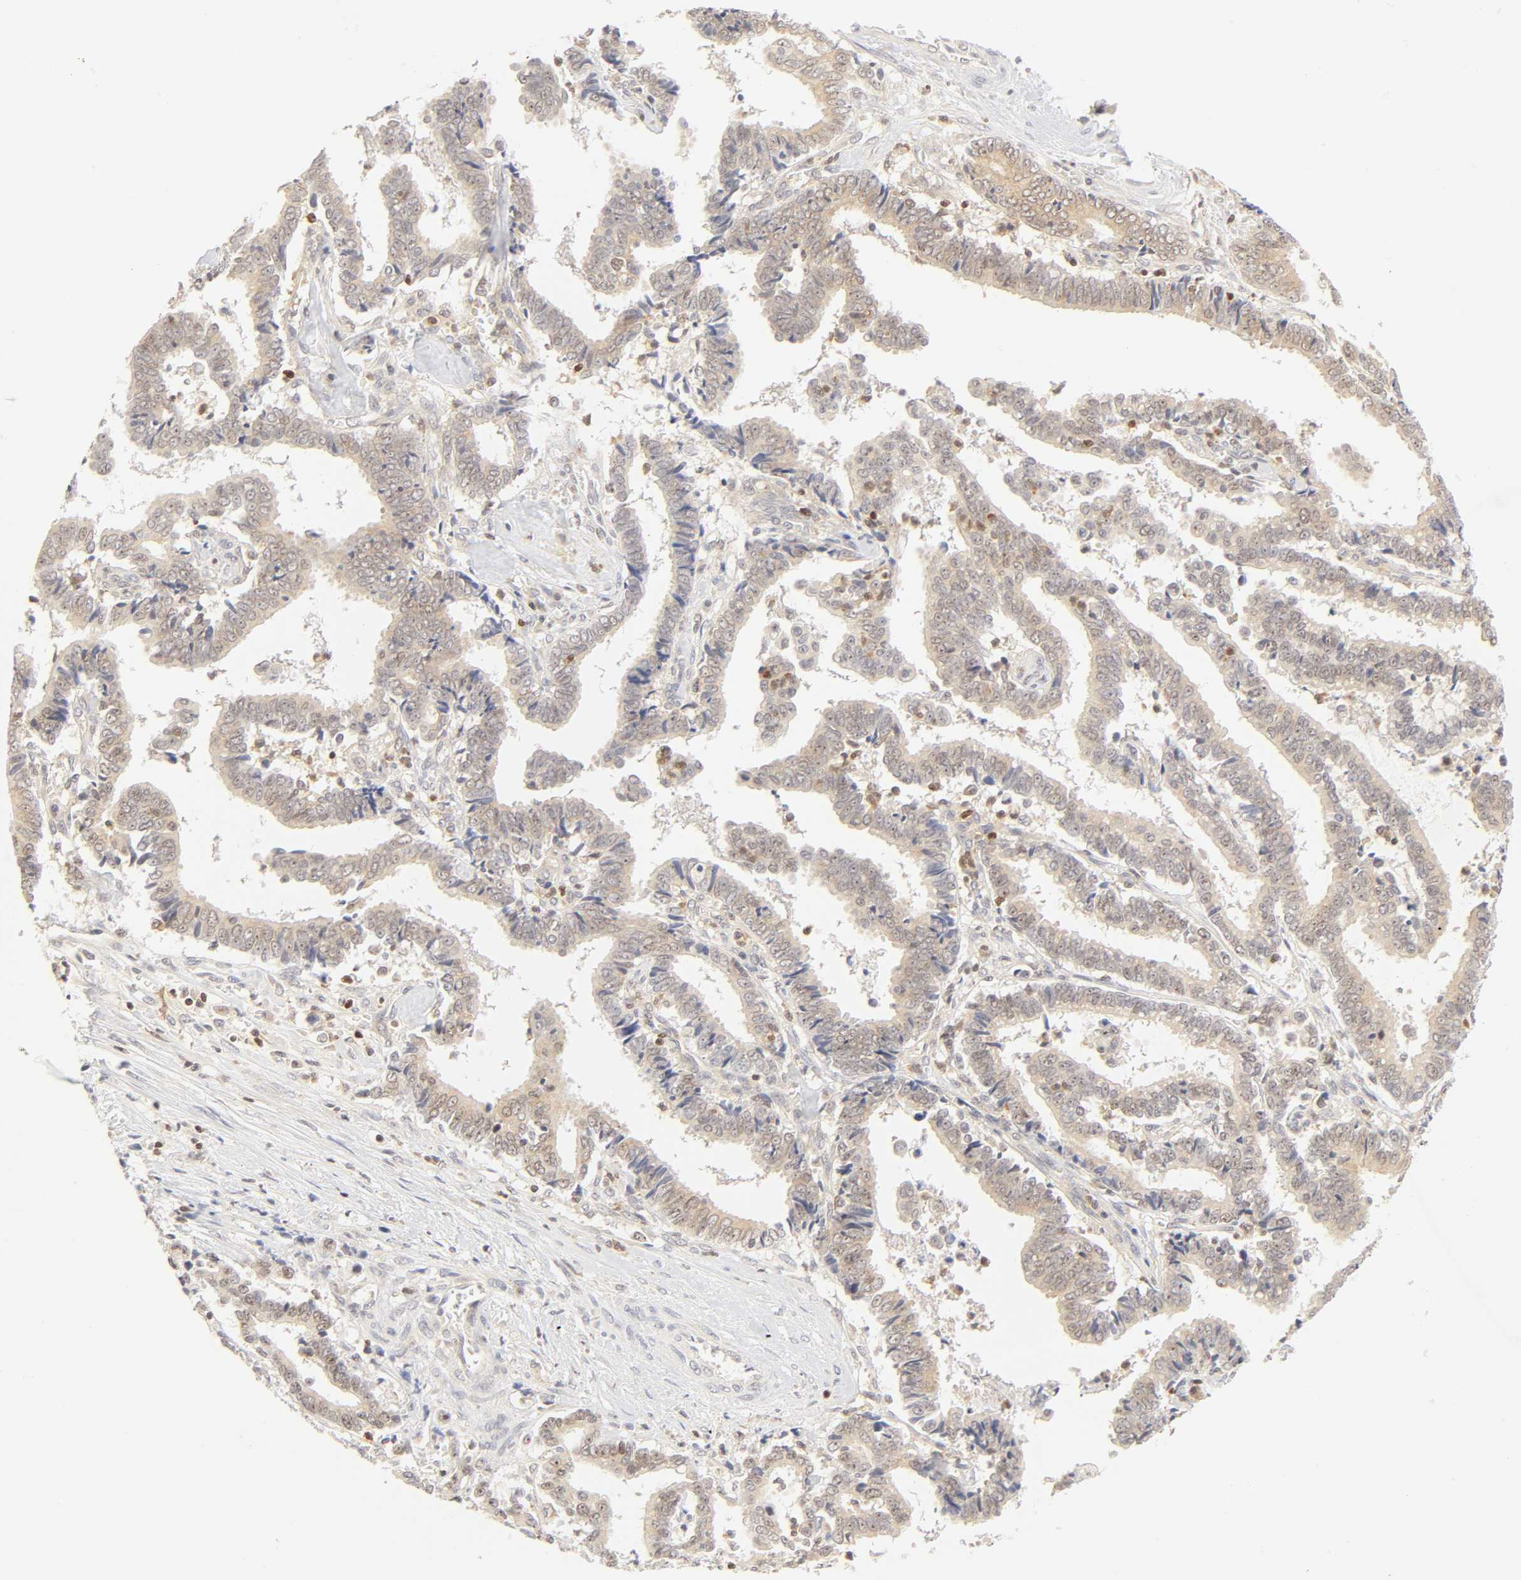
{"staining": {"intensity": "weak", "quantity": "25%-75%", "location": "cytoplasmic/membranous"}, "tissue": "liver cancer", "cell_type": "Tumor cells", "image_type": "cancer", "snomed": [{"axis": "morphology", "description": "Cholangiocarcinoma"}, {"axis": "topography", "description": "Liver"}], "caption": "A brown stain labels weak cytoplasmic/membranous positivity of a protein in human cholangiocarcinoma (liver) tumor cells.", "gene": "KIF2A", "patient": {"sex": "male", "age": 57}}